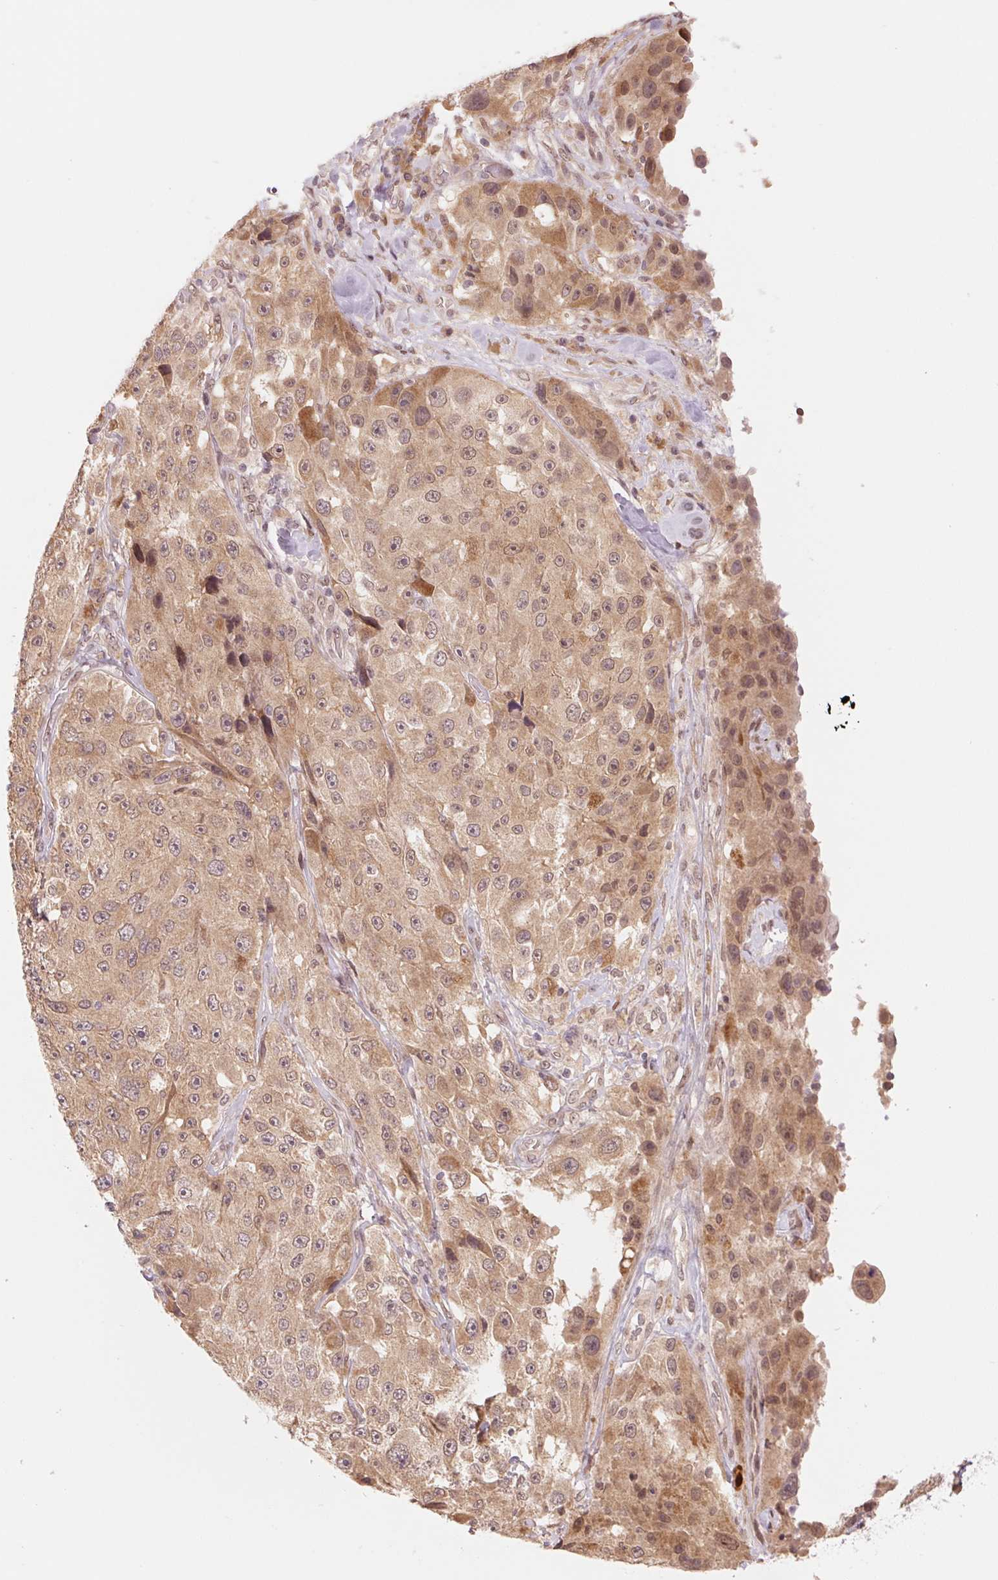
{"staining": {"intensity": "moderate", "quantity": ">75%", "location": "cytoplasmic/membranous"}, "tissue": "melanoma", "cell_type": "Tumor cells", "image_type": "cancer", "snomed": [{"axis": "morphology", "description": "Malignant melanoma, Metastatic site"}, {"axis": "topography", "description": "Lymph node"}], "caption": "The histopathology image reveals a brown stain indicating the presence of a protein in the cytoplasmic/membranous of tumor cells in melanoma. The staining is performed using DAB (3,3'-diaminobenzidine) brown chromogen to label protein expression. The nuclei are counter-stained blue using hematoxylin.", "gene": "ERI3", "patient": {"sex": "male", "age": 62}}